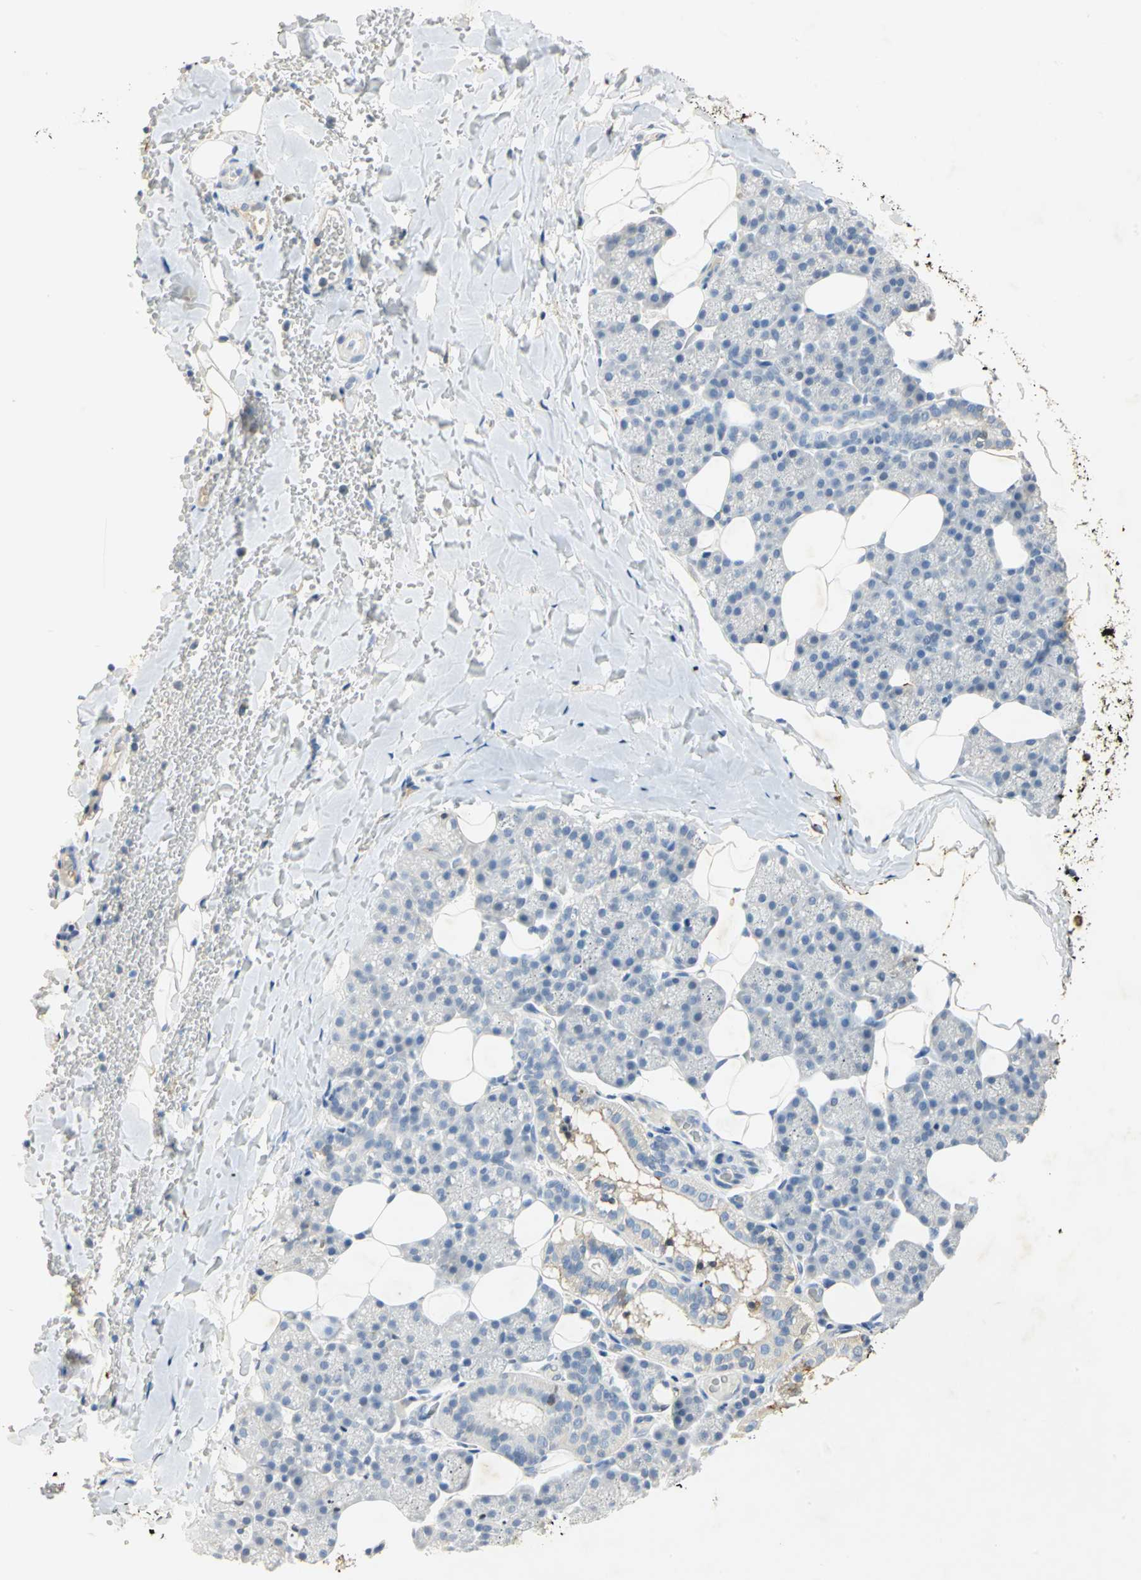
{"staining": {"intensity": "negative", "quantity": "none", "location": "none"}, "tissue": "salivary gland", "cell_type": "Glandular cells", "image_type": "normal", "snomed": [{"axis": "morphology", "description": "Normal tissue, NOS"}, {"axis": "topography", "description": "Lymph node"}, {"axis": "topography", "description": "Salivary gland"}], "caption": "Immunohistochemistry image of benign salivary gland stained for a protein (brown), which shows no positivity in glandular cells. (Brightfield microscopy of DAB IHC at high magnification).", "gene": "ANXA4", "patient": {"sex": "male", "age": 8}}